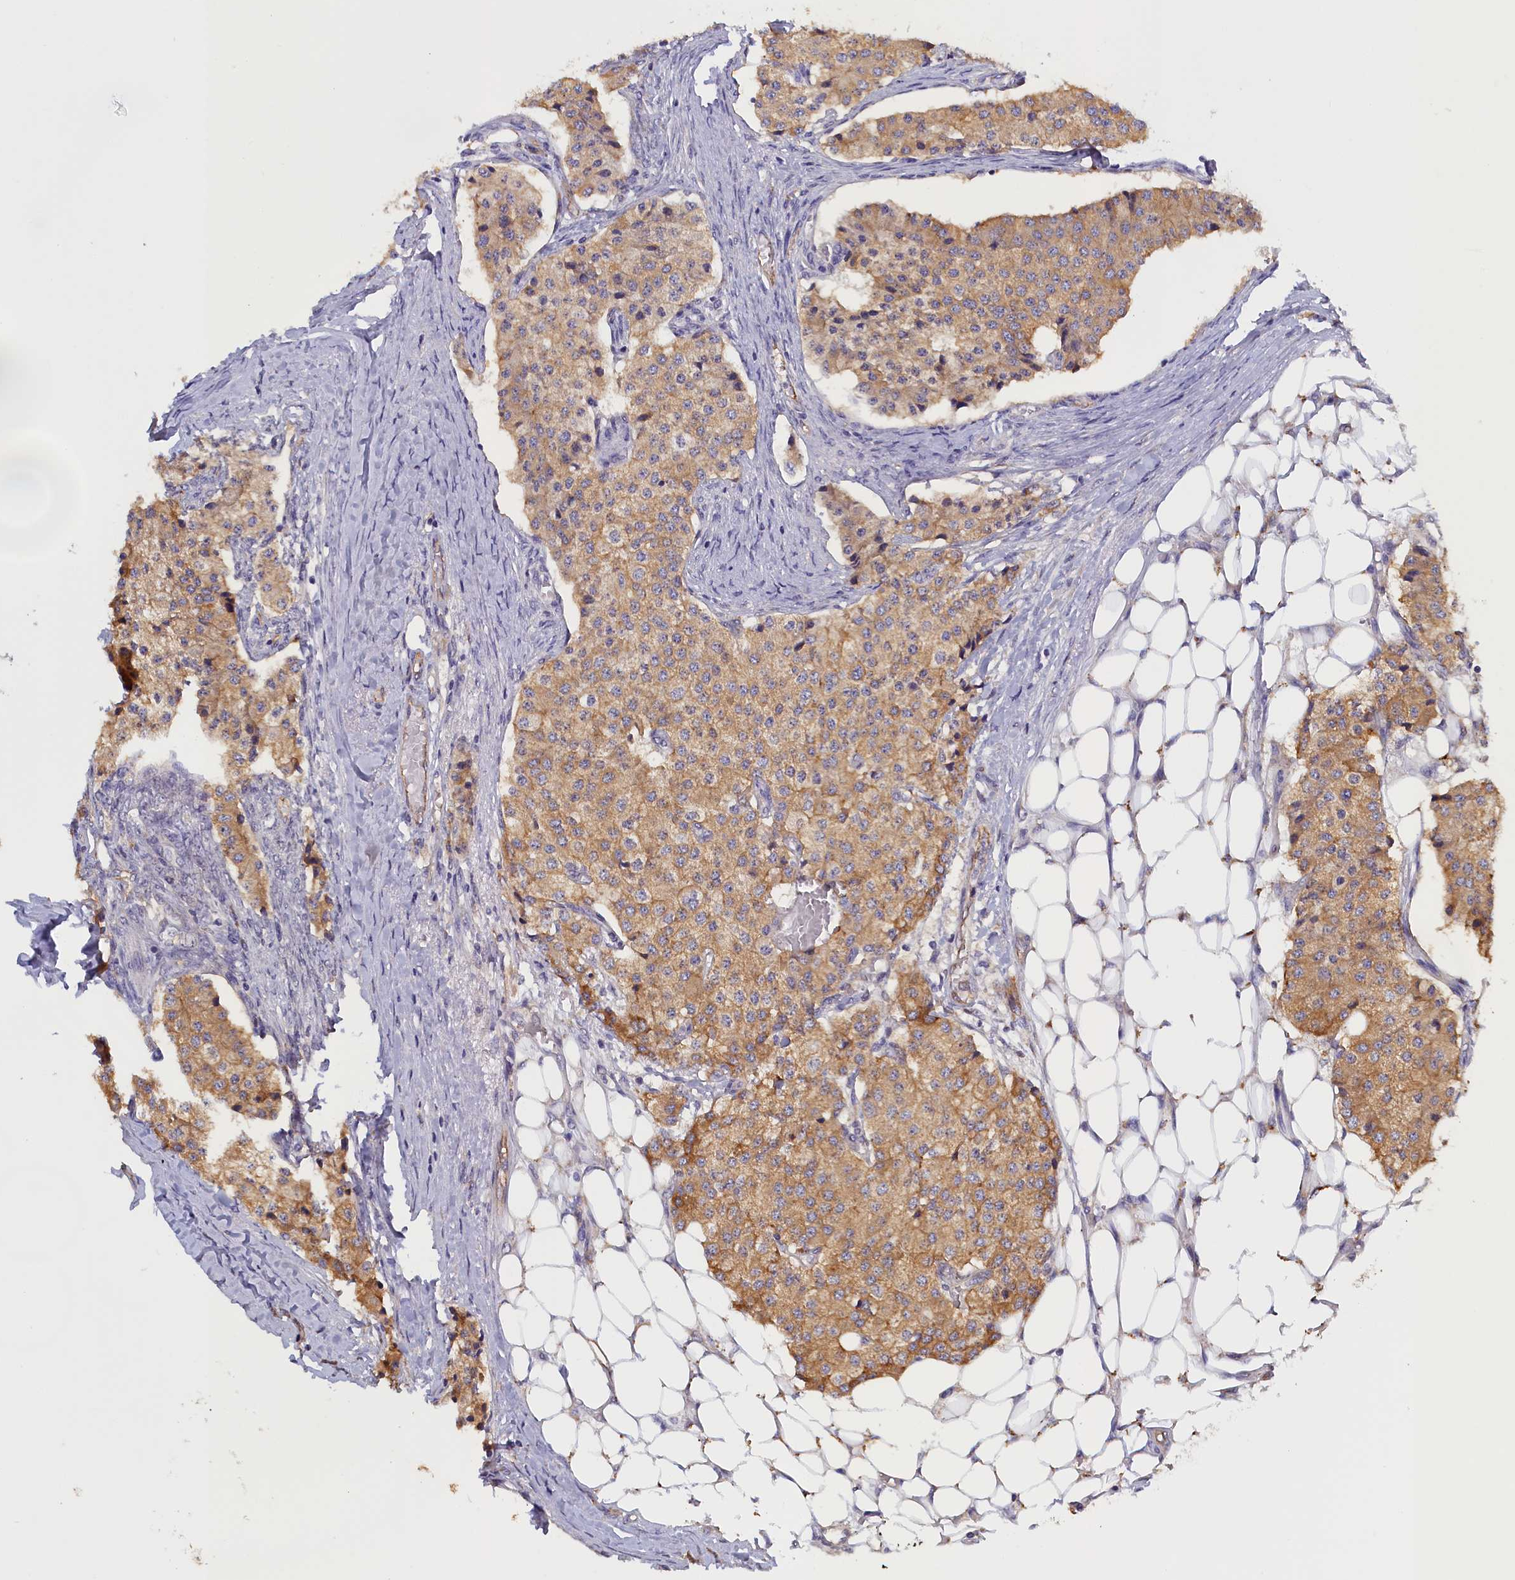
{"staining": {"intensity": "moderate", "quantity": ">75%", "location": "cytoplasmic/membranous"}, "tissue": "carcinoid", "cell_type": "Tumor cells", "image_type": "cancer", "snomed": [{"axis": "morphology", "description": "Carcinoid, malignant, NOS"}, {"axis": "topography", "description": "Colon"}], "caption": "The image displays staining of carcinoid, revealing moderate cytoplasmic/membranous protein positivity (brown color) within tumor cells.", "gene": "COL19A1", "patient": {"sex": "female", "age": 52}}